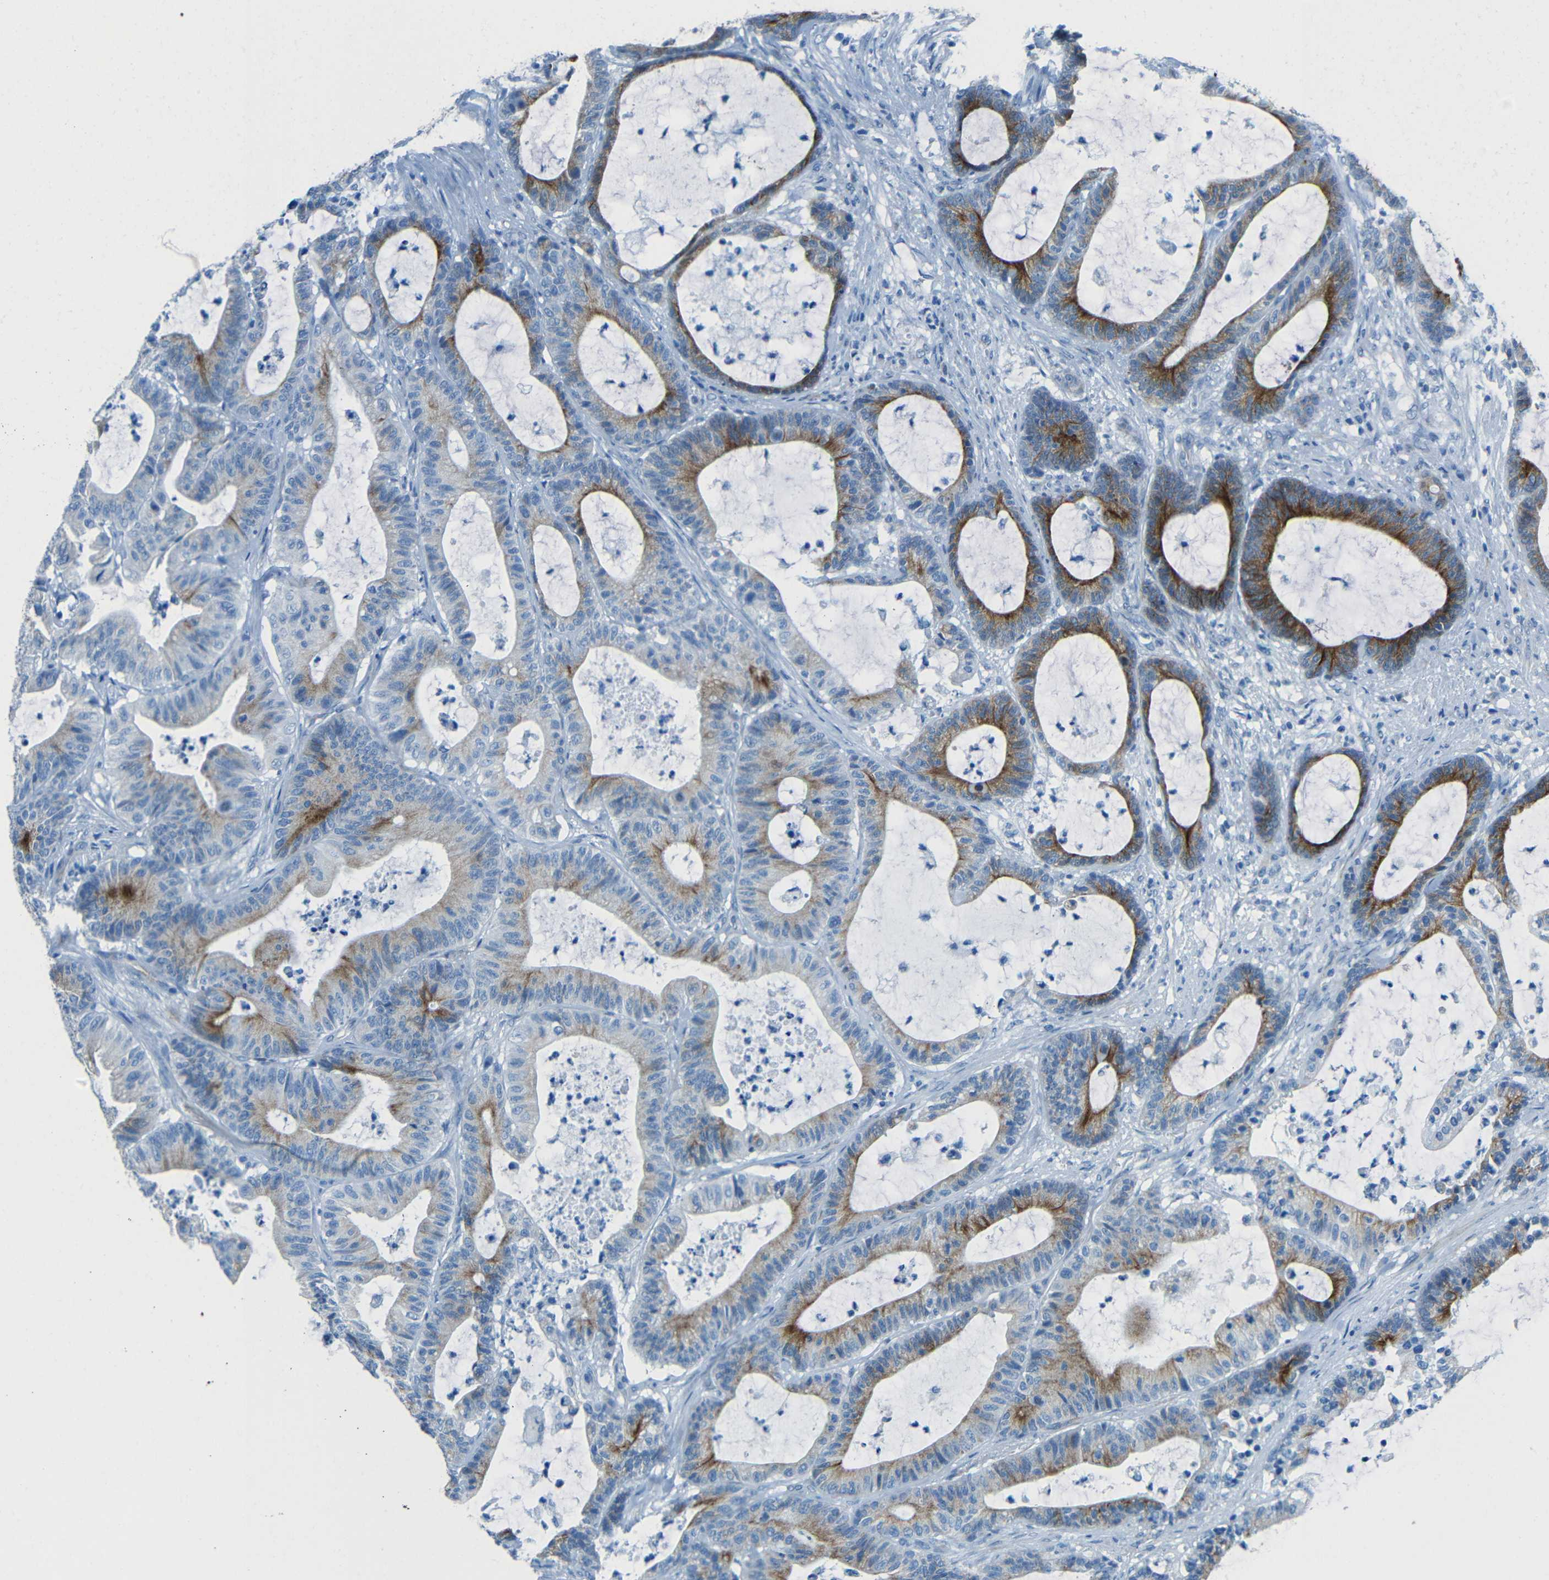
{"staining": {"intensity": "moderate", "quantity": ">75%", "location": "cytoplasmic/membranous"}, "tissue": "colorectal cancer", "cell_type": "Tumor cells", "image_type": "cancer", "snomed": [{"axis": "morphology", "description": "Adenocarcinoma, NOS"}, {"axis": "topography", "description": "Colon"}], "caption": "Immunohistochemical staining of colorectal cancer demonstrates medium levels of moderate cytoplasmic/membranous protein positivity in about >75% of tumor cells.", "gene": "TUBB4B", "patient": {"sex": "female", "age": 84}}